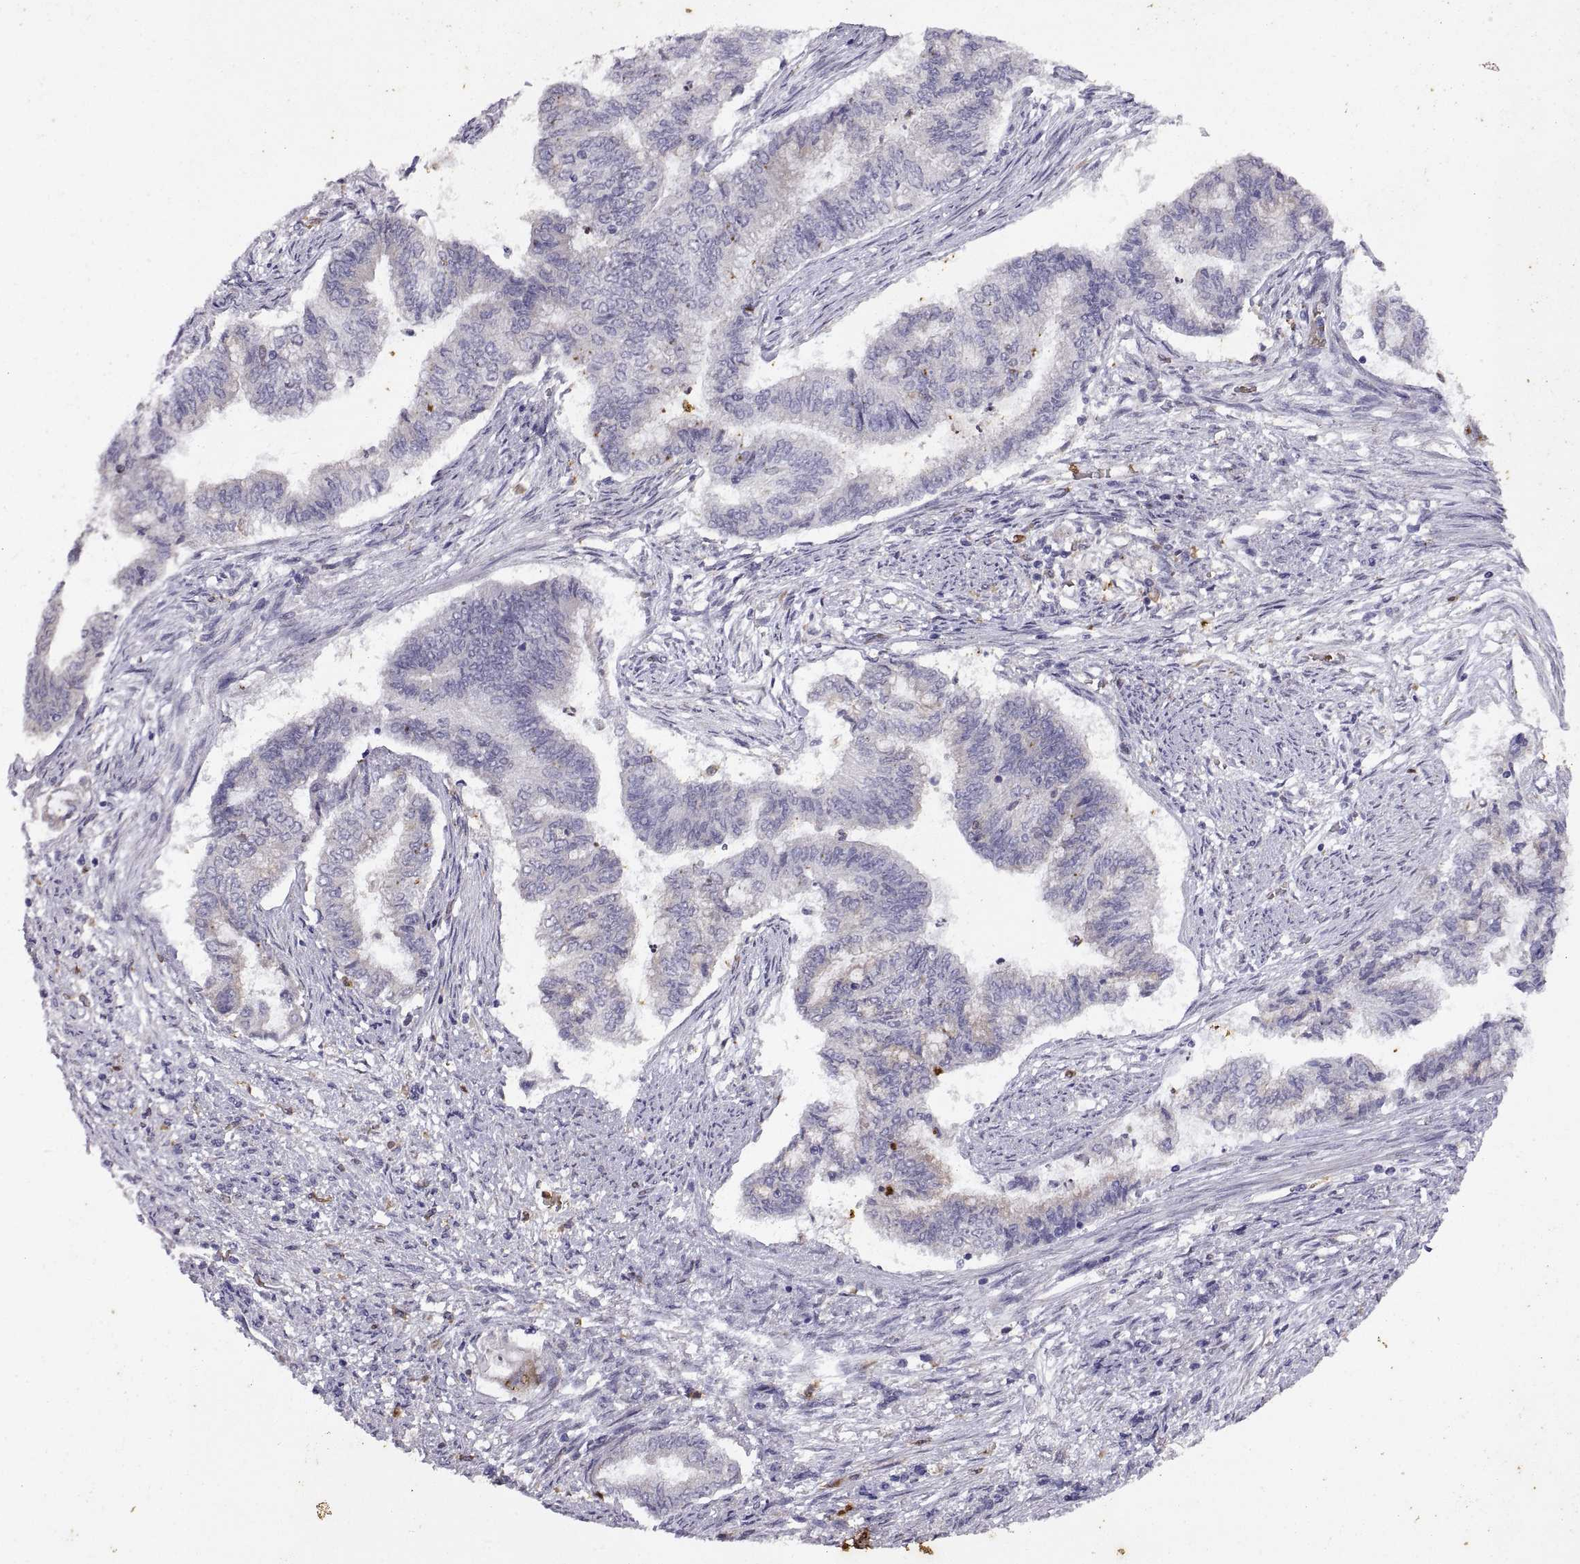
{"staining": {"intensity": "negative", "quantity": "none", "location": "none"}, "tissue": "endometrial cancer", "cell_type": "Tumor cells", "image_type": "cancer", "snomed": [{"axis": "morphology", "description": "Adenocarcinoma, NOS"}, {"axis": "topography", "description": "Endometrium"}], "caption": "DAB (3,3'-diaminobenzidine) immunohistochemical staining of endometrial cancer displays no significant expression in tumor cells. The staining was performed using DAB to visualize the protein expression in brown, while the nuclei were stained in blue with hematoxylin (Magnification: 20x).", "gene": "DOK3", "patient": {"sex": "female", "age": 65}}